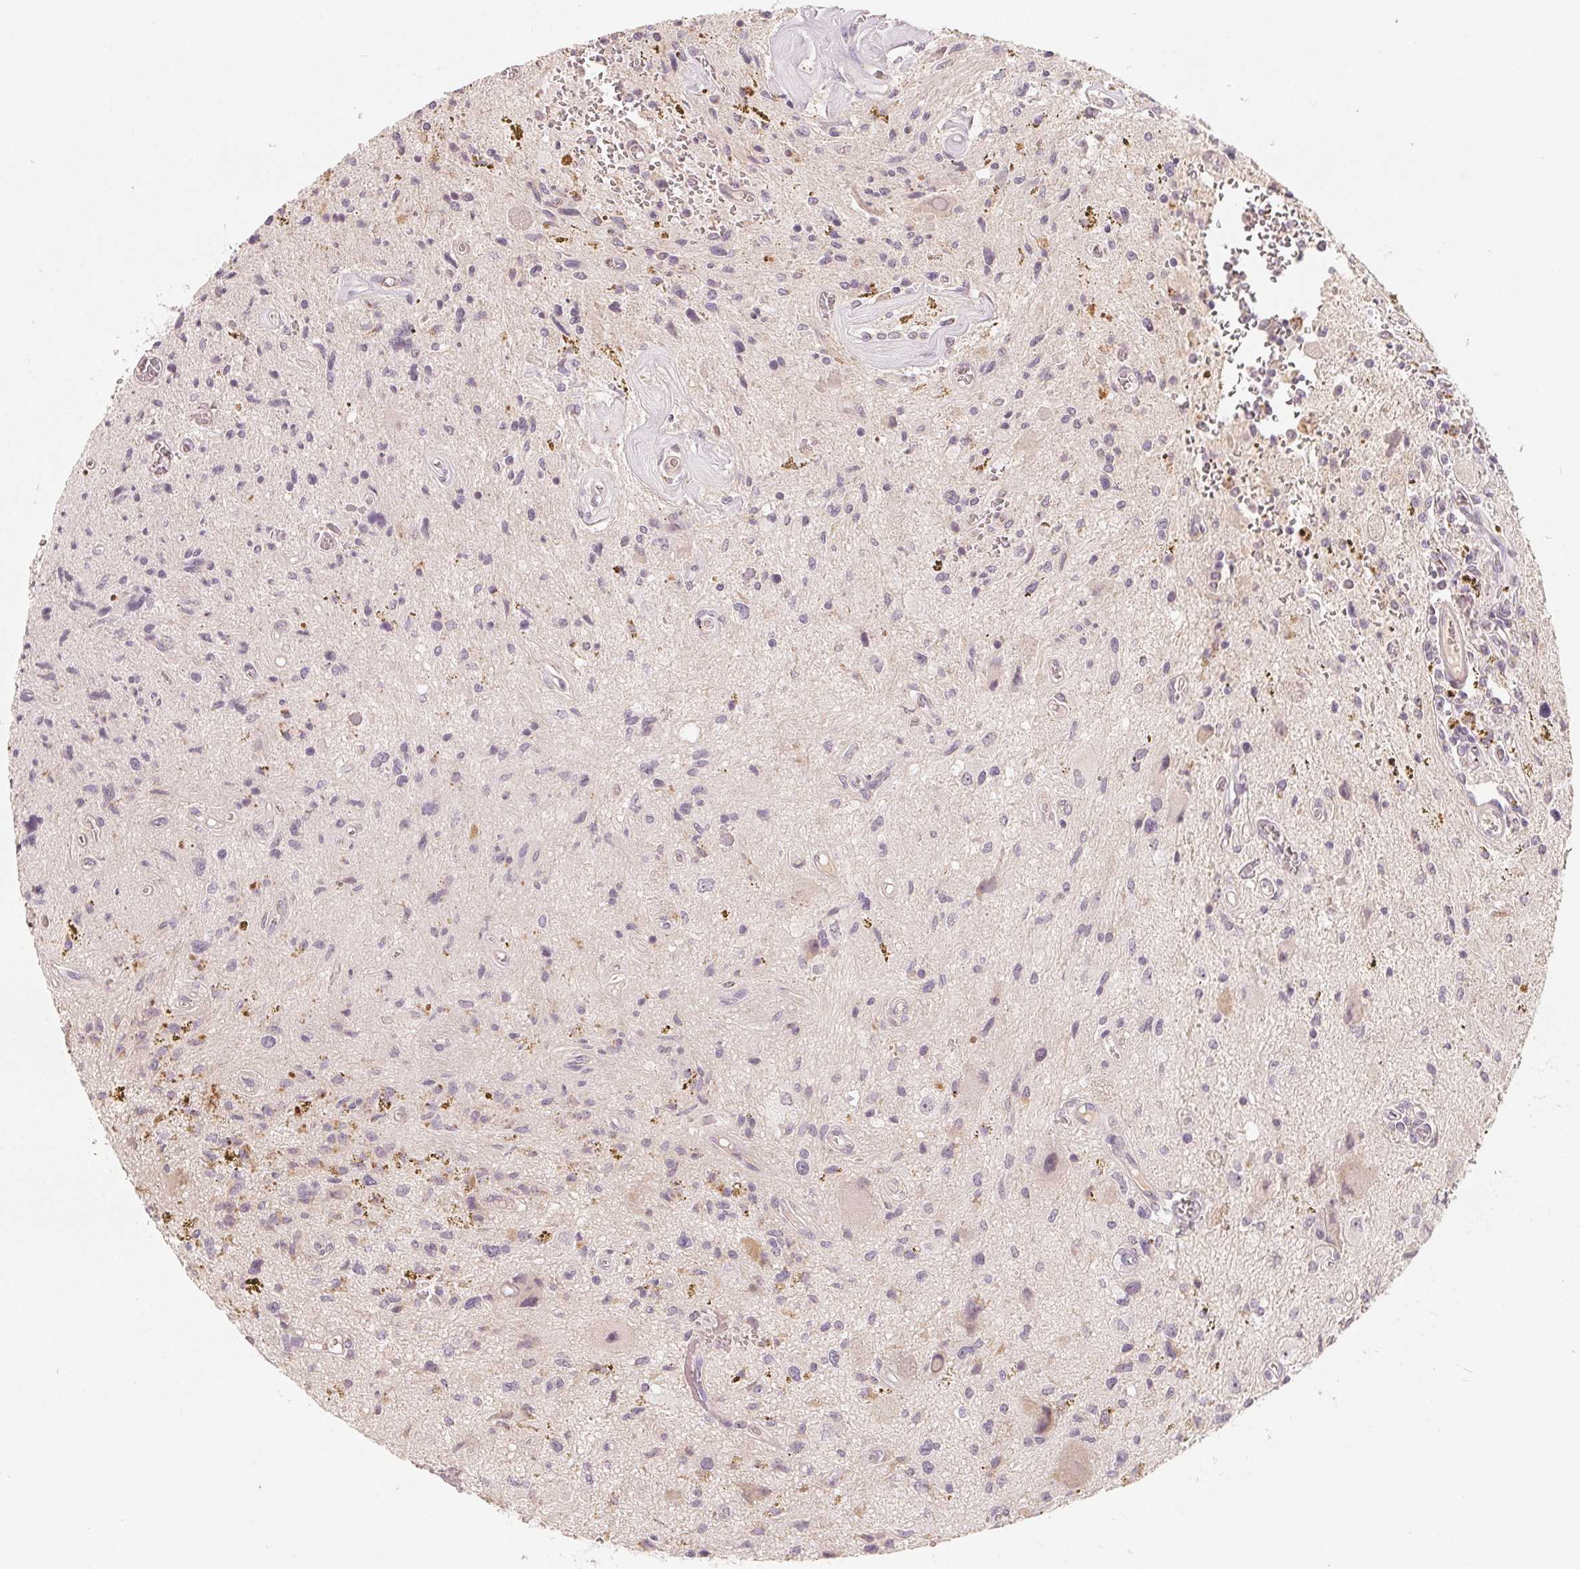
{"staining": {"intensity": "negative", "quantity": "none", "location": "none"}, "tissue": "glioma", "cell_type": "Tumor cells", "image_type": "cancer", "snomed": [{"axis": "morphology", "description": "Glioma, malignant, Low grade"}, {"axis": "topography", "description": "Cerebellum"}], "caption": "The micrograph reveals no staining of tumor cells in malignant glioma (low-grade). The staining was performed using DAB to visualize the protein expression in brown, while the nuclei were stained in blue with hematoxylin (Magnification: 20x).", "gene": "GHITM", "patient": {"sex": "female", "age": 14}}